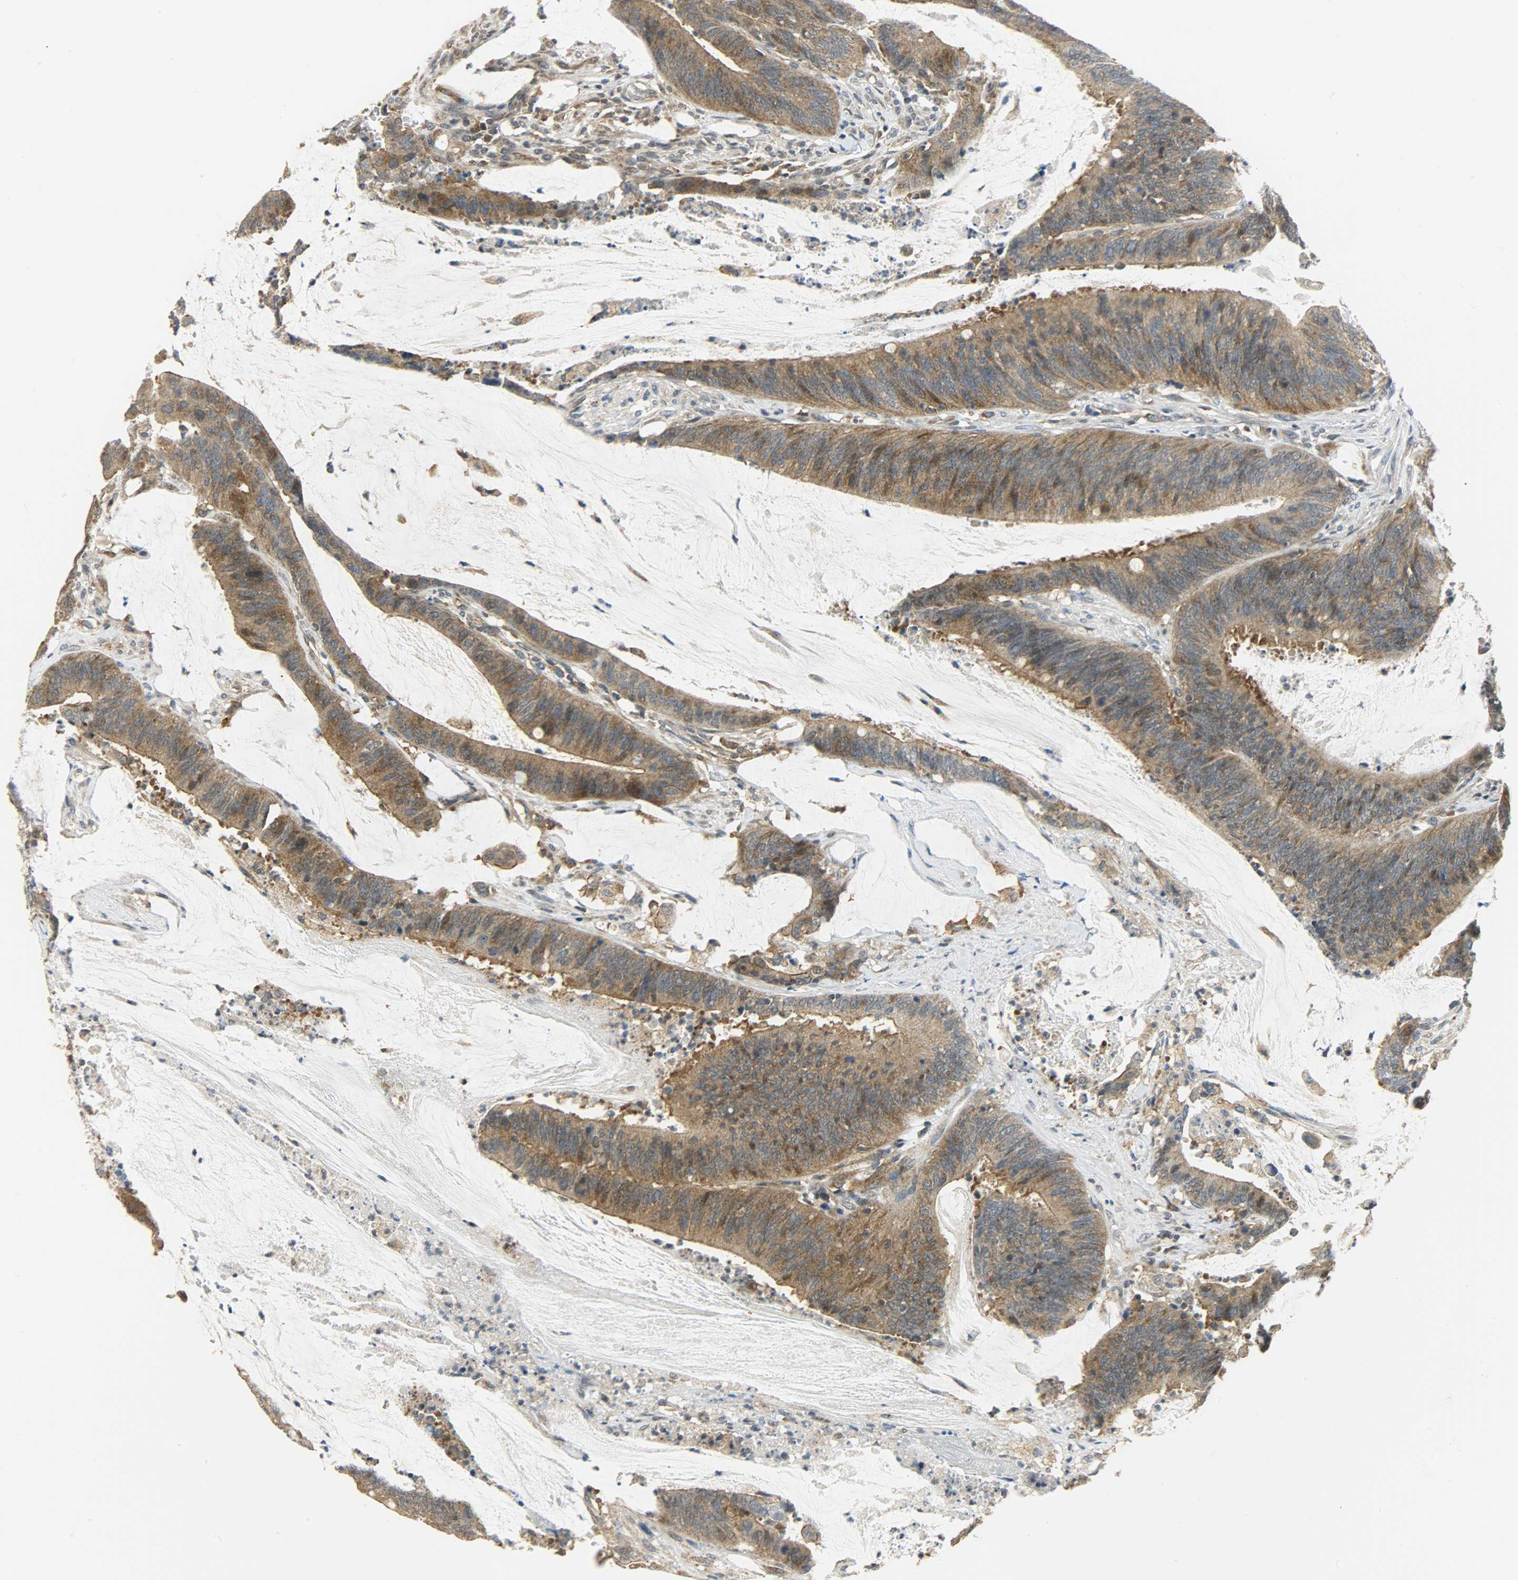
{"staining": {"intensity": "strong", "quantity": ">75%", "location": "cytoplasmic/membranous,nuclear"}, "tissue": "colorectal cancer", "cell_type": "Tumor cells", "image_type": "cancer", "snomed": [{"axis": "morphology", "description": "Adenocarcinoma, NOS"}, {"axis": "topography", "description": "Rectum"}], "caption": "Tumor cells reveal high levels of strong cytoplasmic/membranous and nuclear positivity in about >75% of cells in colorectal cancer (adenocarcinoma). Immunohistochemistry (ihc) stains the protein in brown and the nuclei are stained blue.", "gene": "GIT2", "patient": {"sex": "female", "age": 66}}